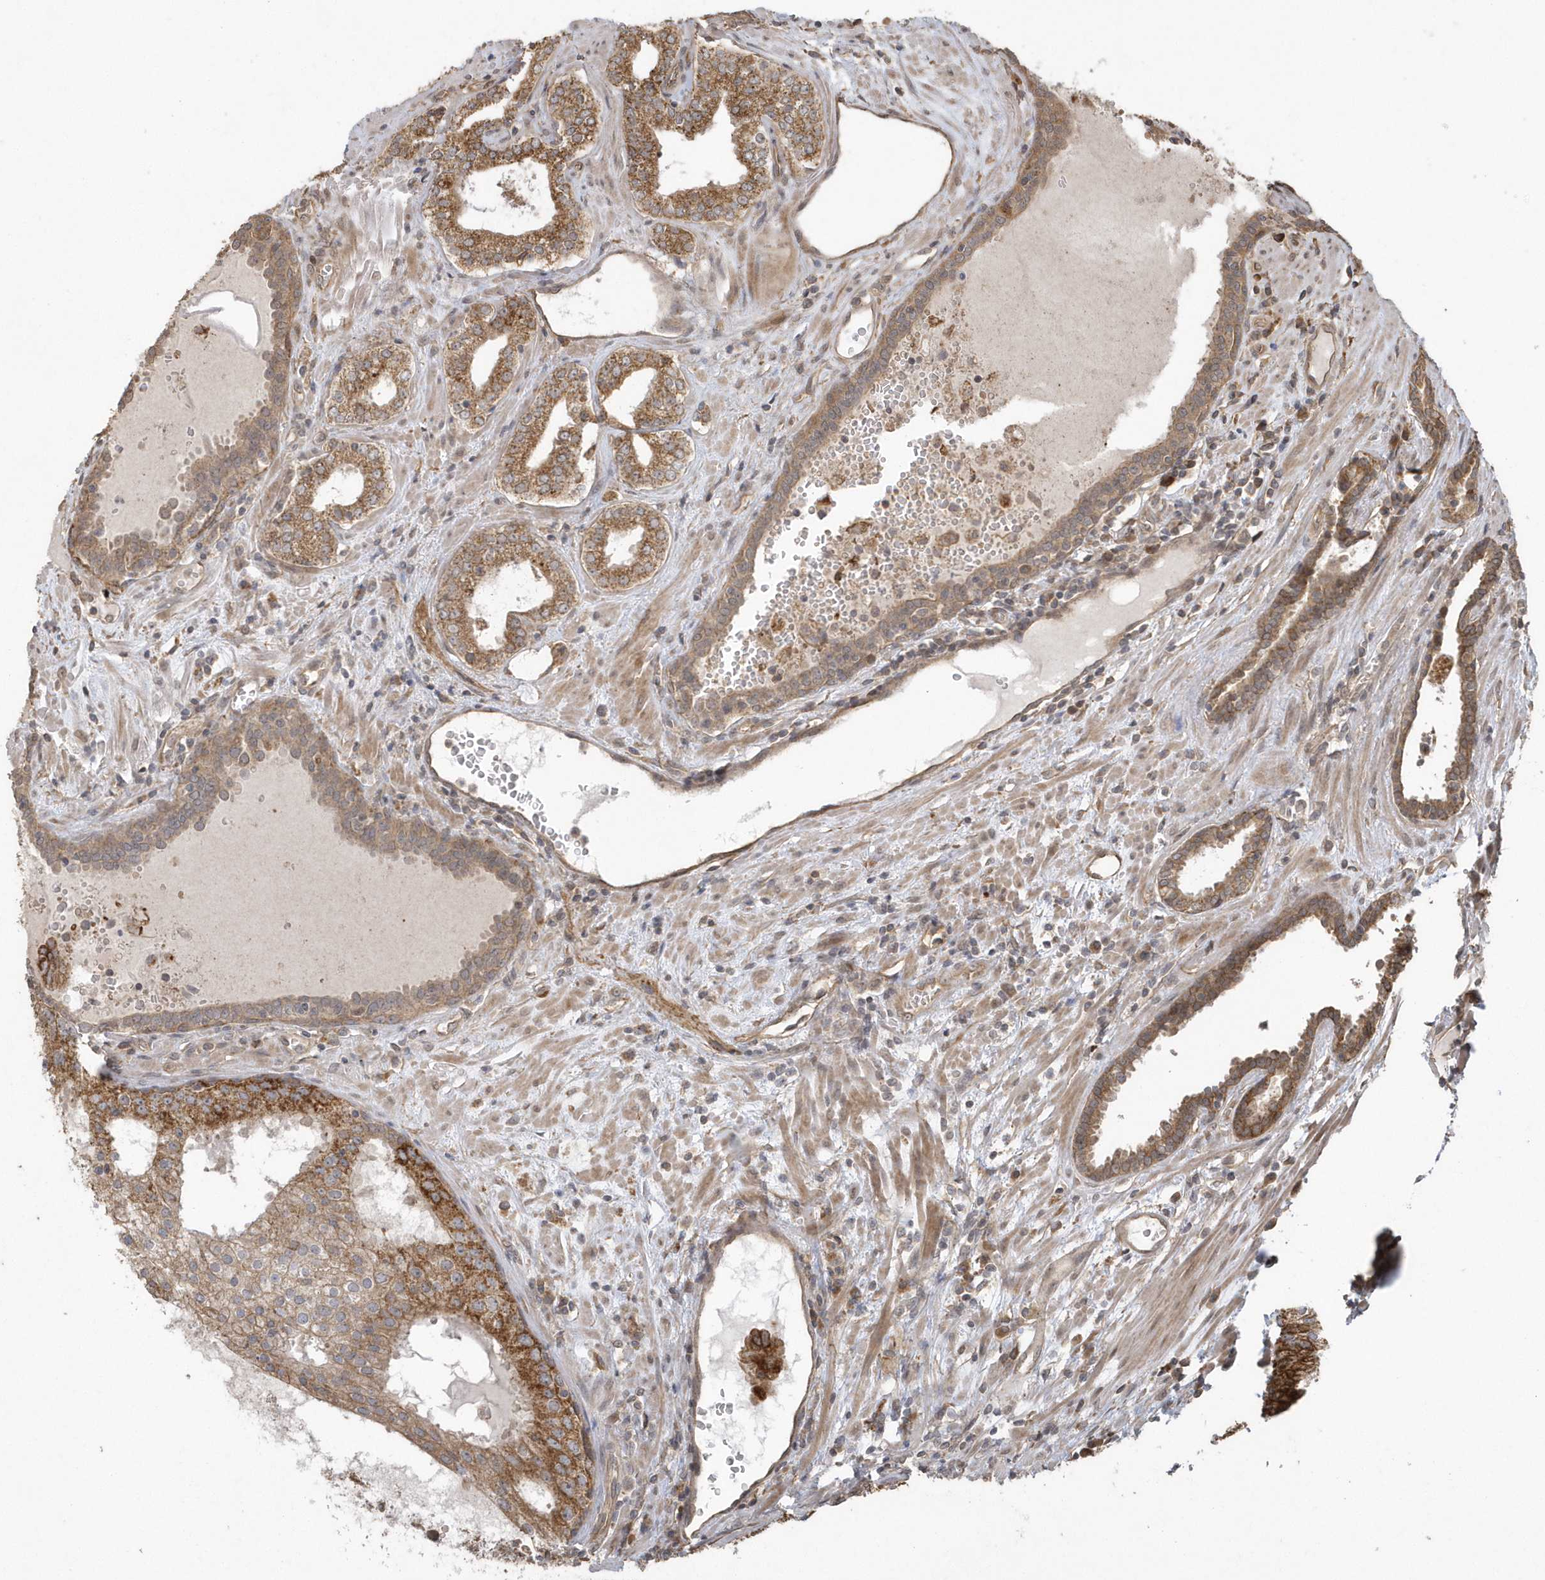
{"staining": {"intensity": "moderate", "quantity": ">75%", "location": "cytoplasmic/membranous"}, "tissue": "prostate cancer", "cell_type": "Tumor cells", "image_type": "cancer", "snomed": [{"axis": "morphology", "description": "Adenocarcinoma, High grade"}, {"axis": "topography", "description": "Prostate"}], "caption": "This is an image of IHC staining of prostate cancer, which shows moderate positivity in the cytoplasmic/membranous of tumor cells.", "gene": "HERPUD1", "patient": {"sex": "male", "age": 68}}